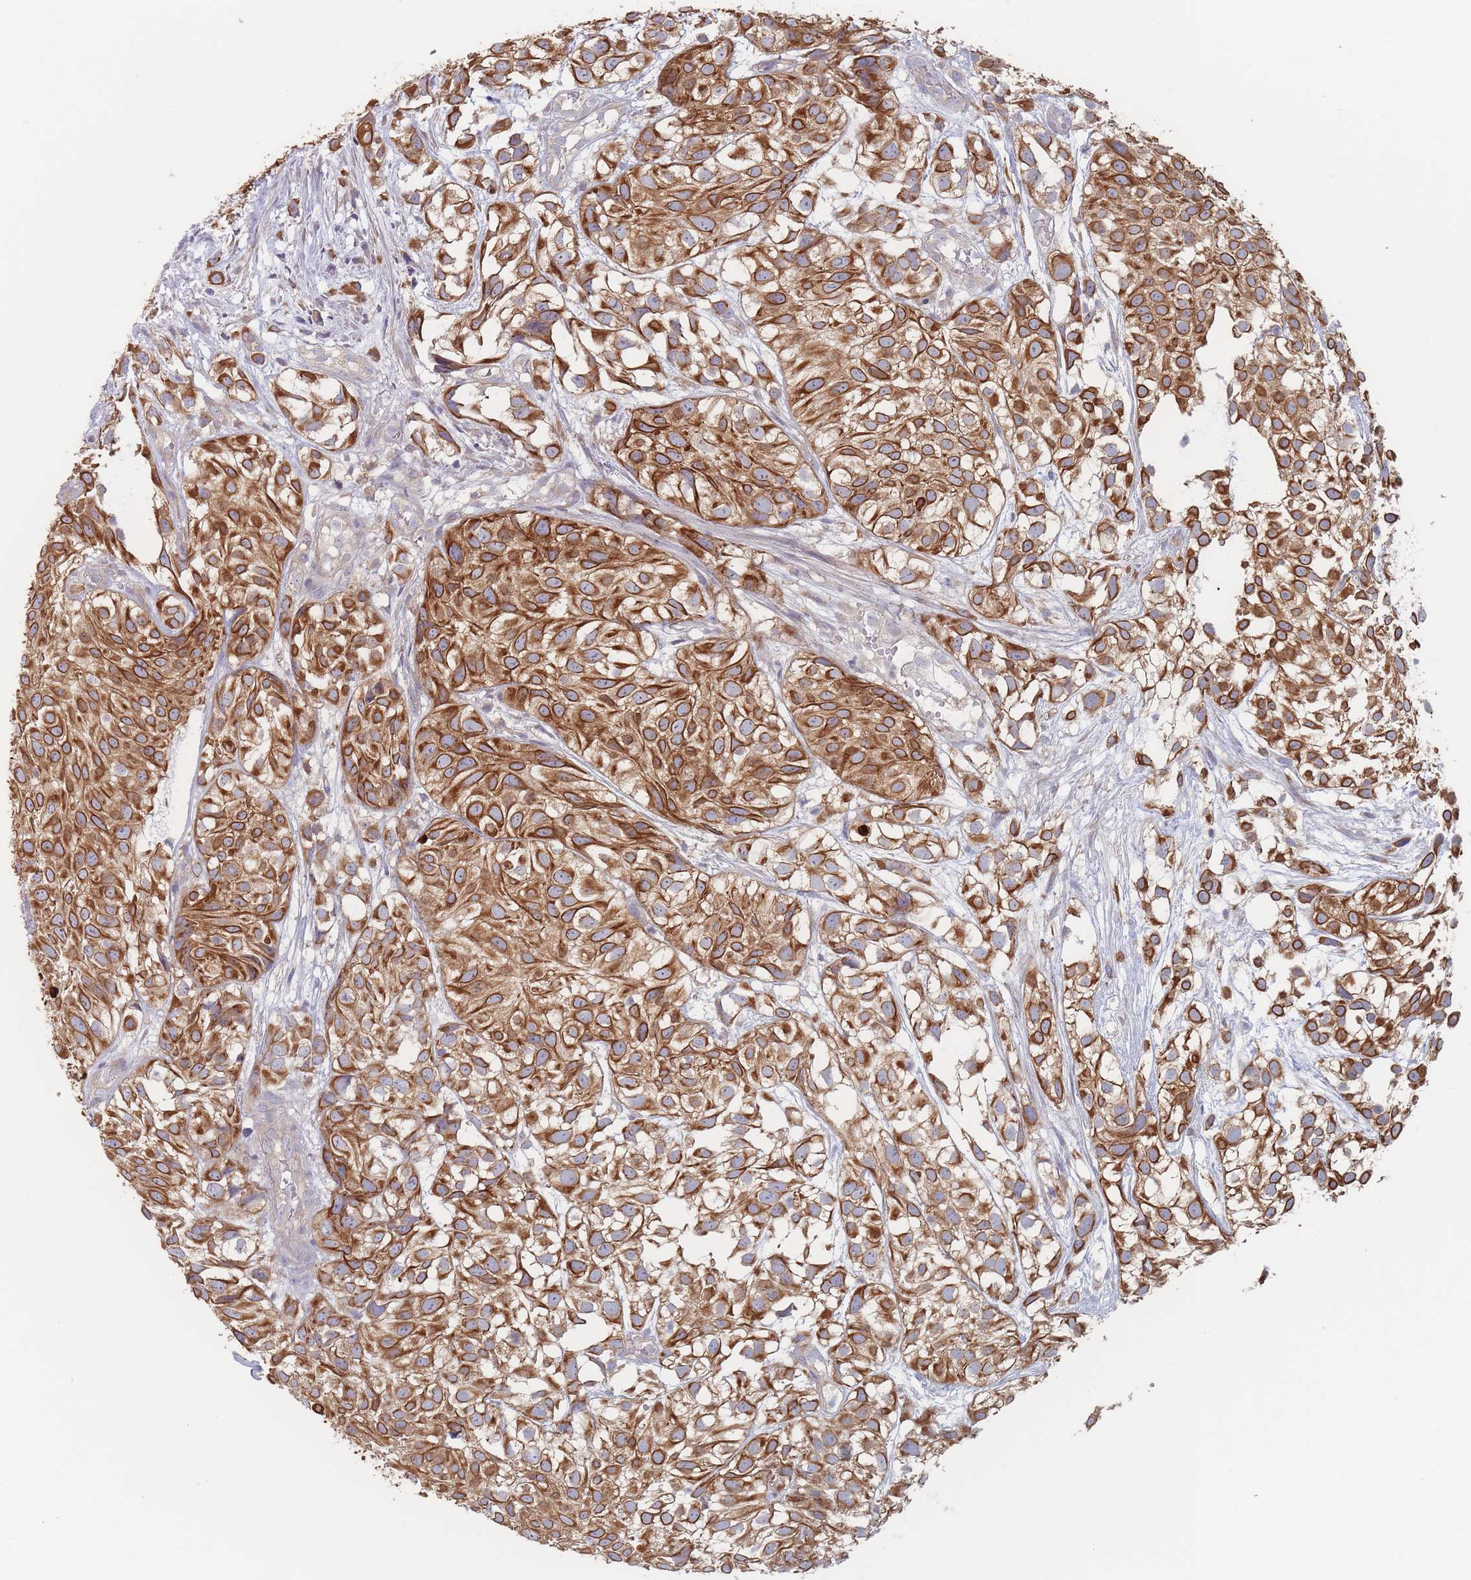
{"staining": {"intensity": "strong", "quantity": "25%-75%", "location": "cytoplasmic/membranous"}, "tissue": "urothelial cancer", "cell_type": "Tumor cells", "image_type": "cancer", "snomed": [{"axis": "morphology", "description": "Urothelial carcinoma, High grade"}, {"axis": "topography", "description": "Urinary bladder"}], "caption": "Urothelial cancer stained for a protein (brown) exhibits strong cytoplasmic/membranous positive expression in about 25%-75% of tumor cells.", "gene": "EFCC1", "patient": {"sex": "male", "age": 56}}